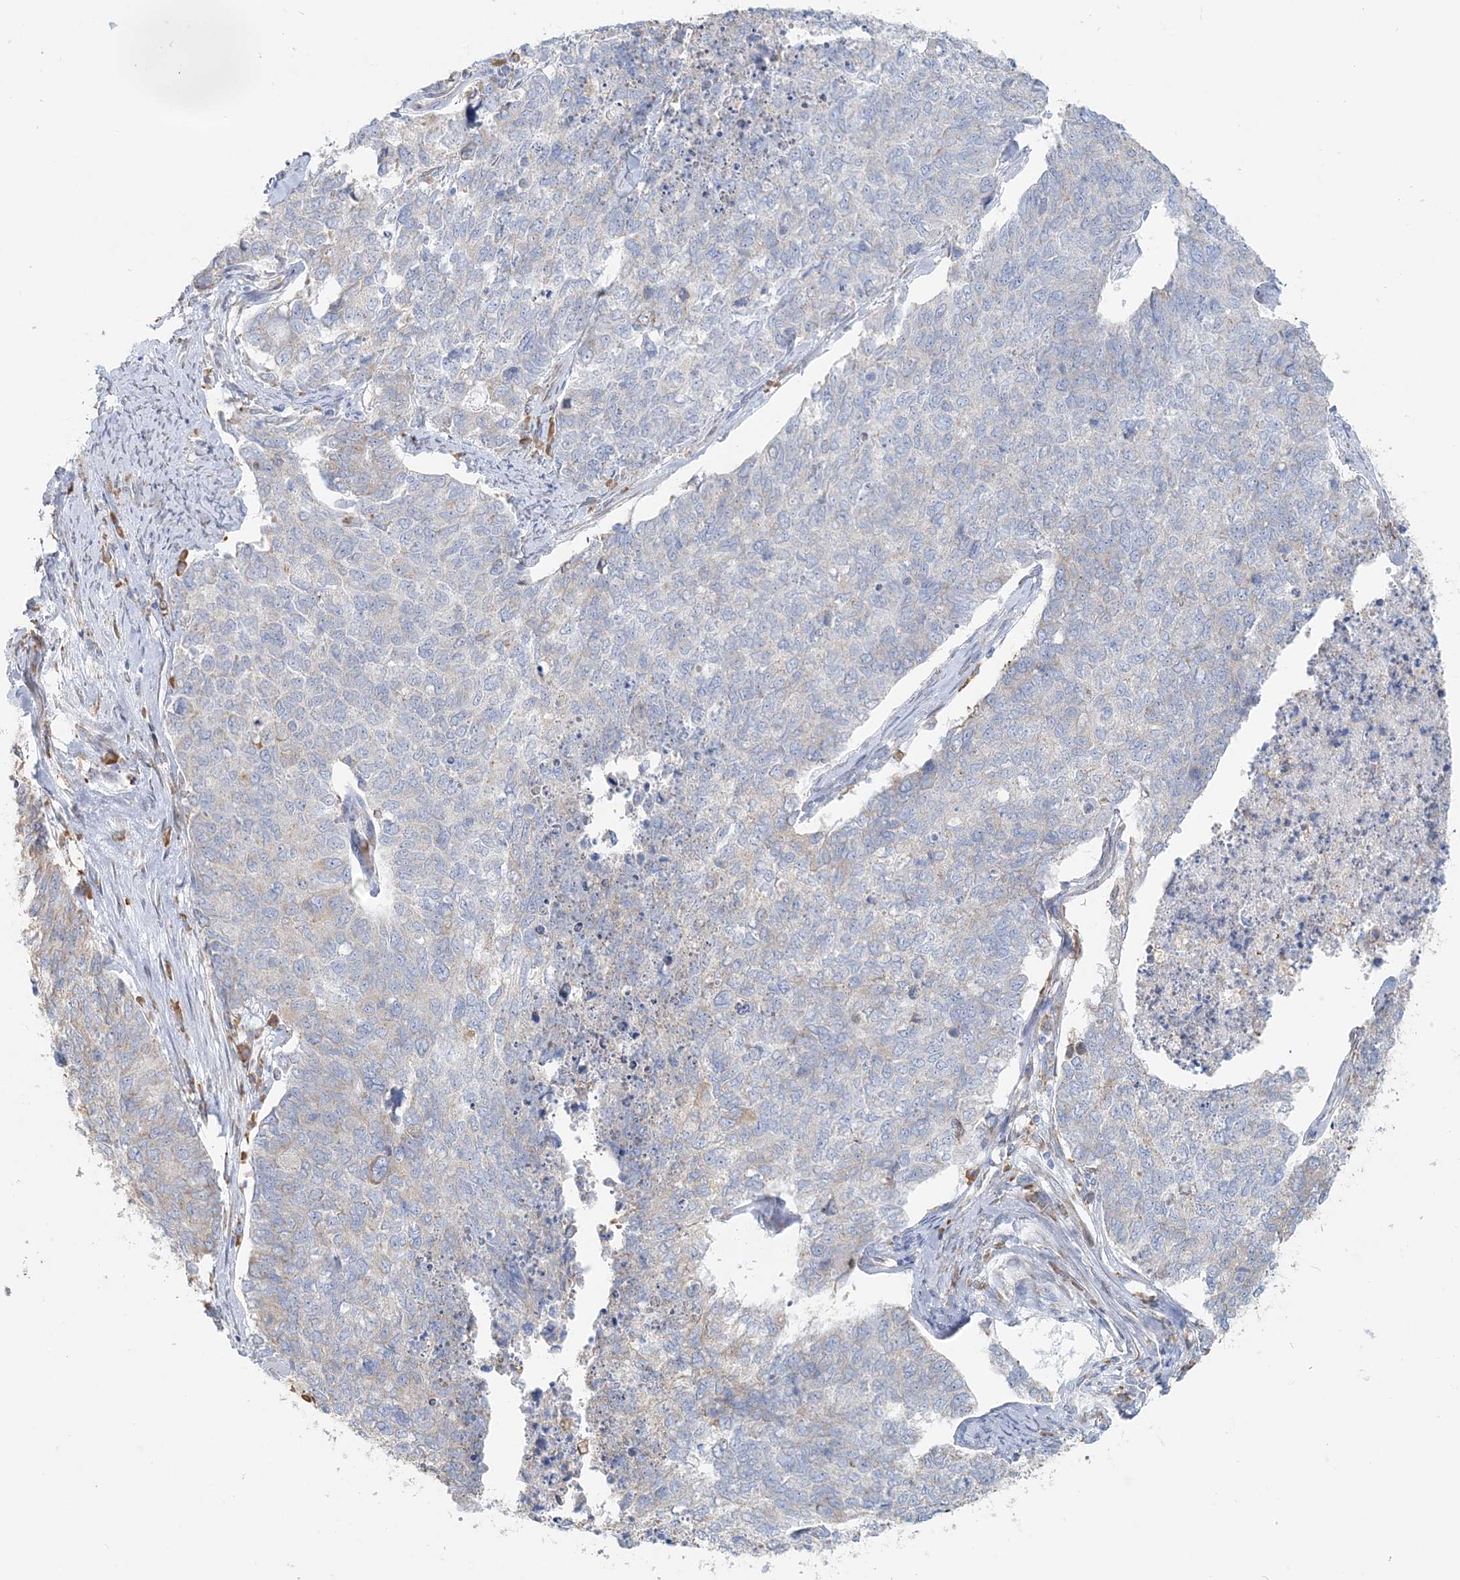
{"staining": {"intensity": "negative", "quantity": "none", "location": "none"}, "tissue": "cervical cancer", "cell_type": "Tumor cells", "image_type": "cancer", "snomed": [{"axis": "morphology", "description": "Squamous cell carcinoma, NOS"}, {"axis": "topography", "description": "Cervix"}], "caption": "Immunohistochemical staining of human cervical cancer demonstrates no significant expression in tumor cells. Nuclei are stained in blue.", "gene": "TBC1D5", "patient": {"sex": "female", "age": 63}}